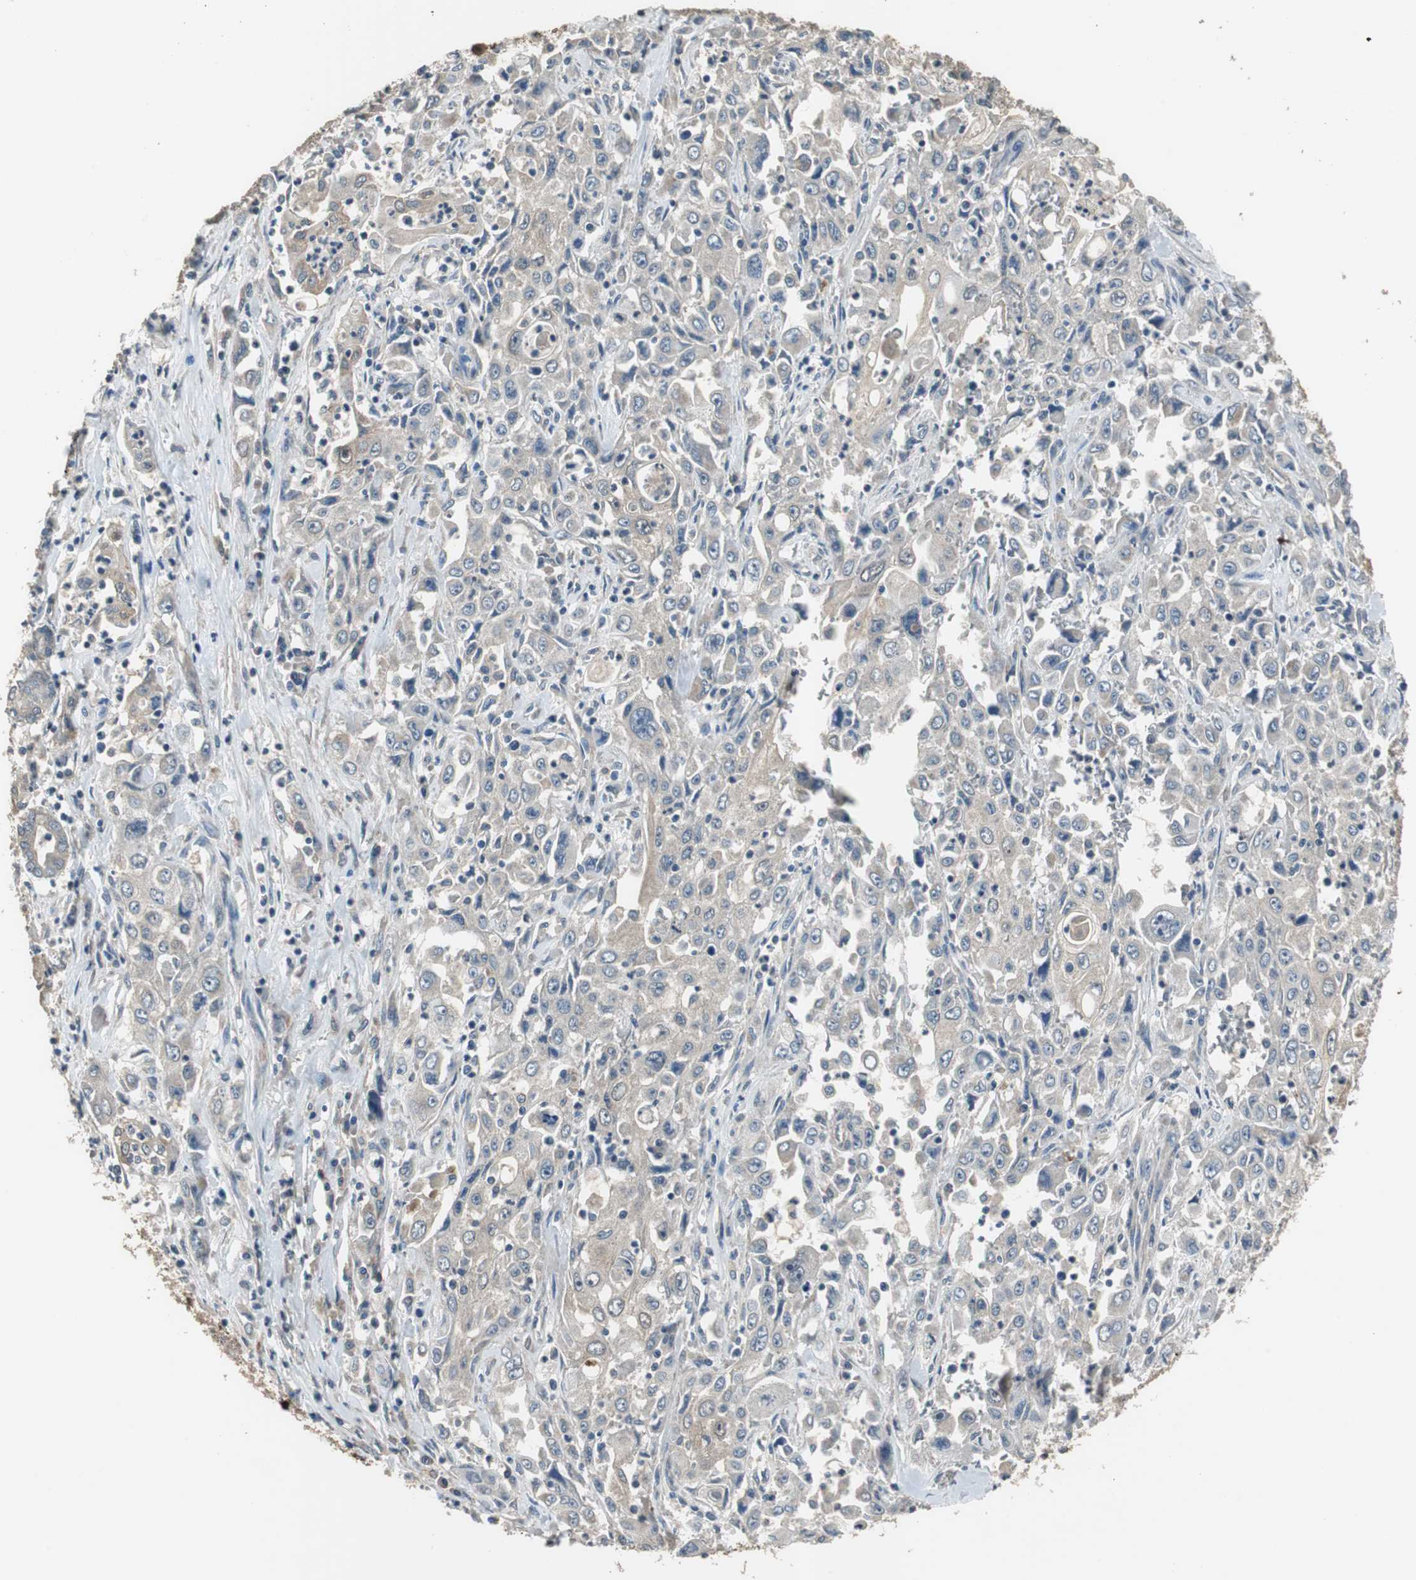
{"staining": {"intensity": "weak", "quantity": "25%-75%", "location": "cytoplasmic/membranous"}, "tissue": "pancreatic cancer", "cell_type": "Tumor cells", "image_type": "cancer", "snomed": [{"axis": "morphology", "description": "Adenocarcinoma, NOS"}, {"axis": "topography", "description": "Pancreas"}], "caption": "A brown stain shows weak cytoplasmic/membranous staining of a protein in adenocarcinoma (pancreatic) tumor cells. The staining is performed using DAB (3,3'-diaminobenzidine) brown chromogen to label protein expression. The nuclei are counter-stained blue using hematoxylin.", "gene": "PI4KB", "patient": {"sex": "male", "age": 70}}